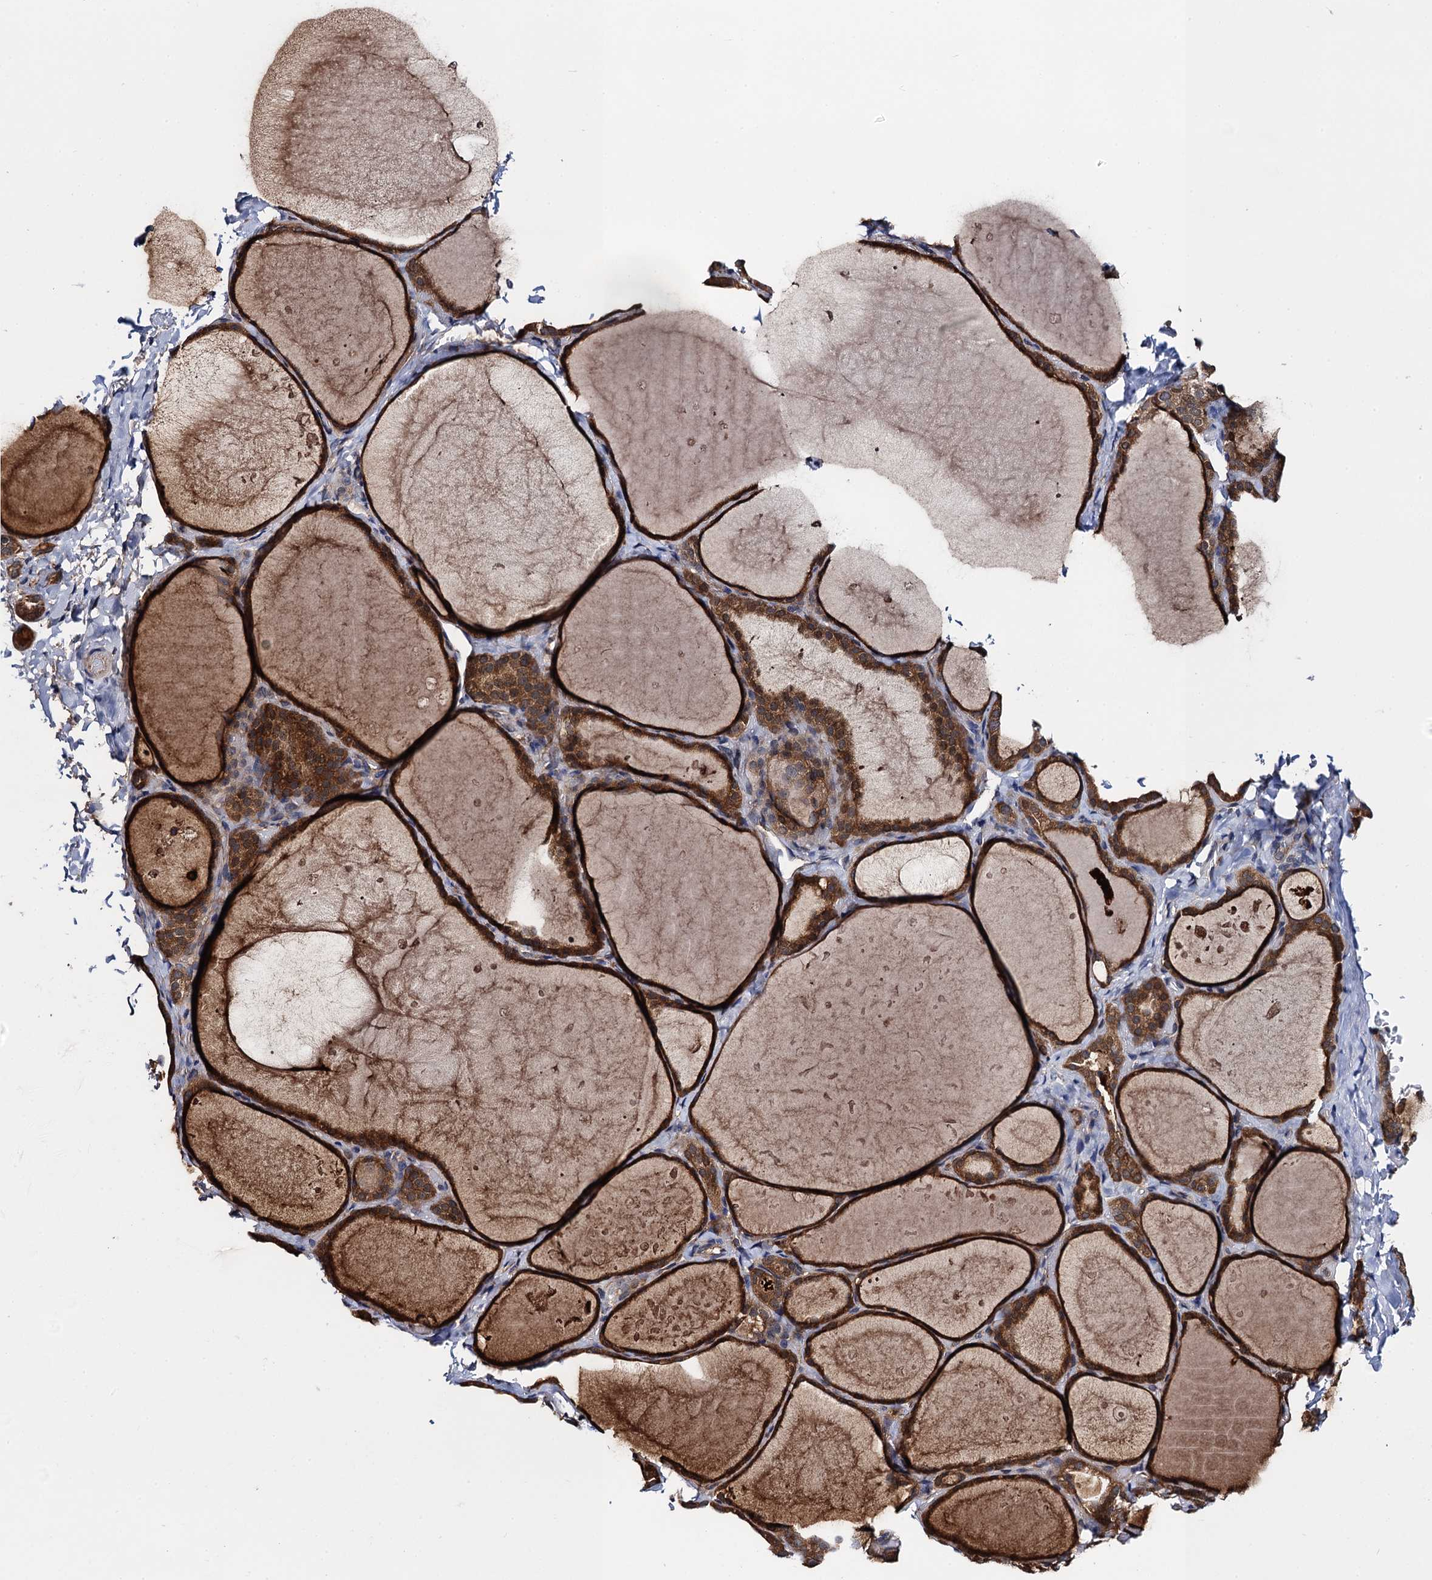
{"staining": {"intensity": "strong", "quantity": ">75%", "location": "cytoplasmic/membranous"}, "tissue": "thyroid gland", "cell_type": "Glandular cells", "image_type": "normal", "snomed": [{"axis": "morphology", "description": "Normal tissue, NOS"}, {"axis": "topography", "description": "Thyroid gland"}], "caption": "Immunohistochemistry (IHC) histopathology image of unremarkable thyroid gland stained for a protein (brown), which shows high levels of strong cytoplasmic/membranous expression in approximately >75% of glandular cells.", "gene": "PGLS", "patient": {"sex": "female", "age": 44}}